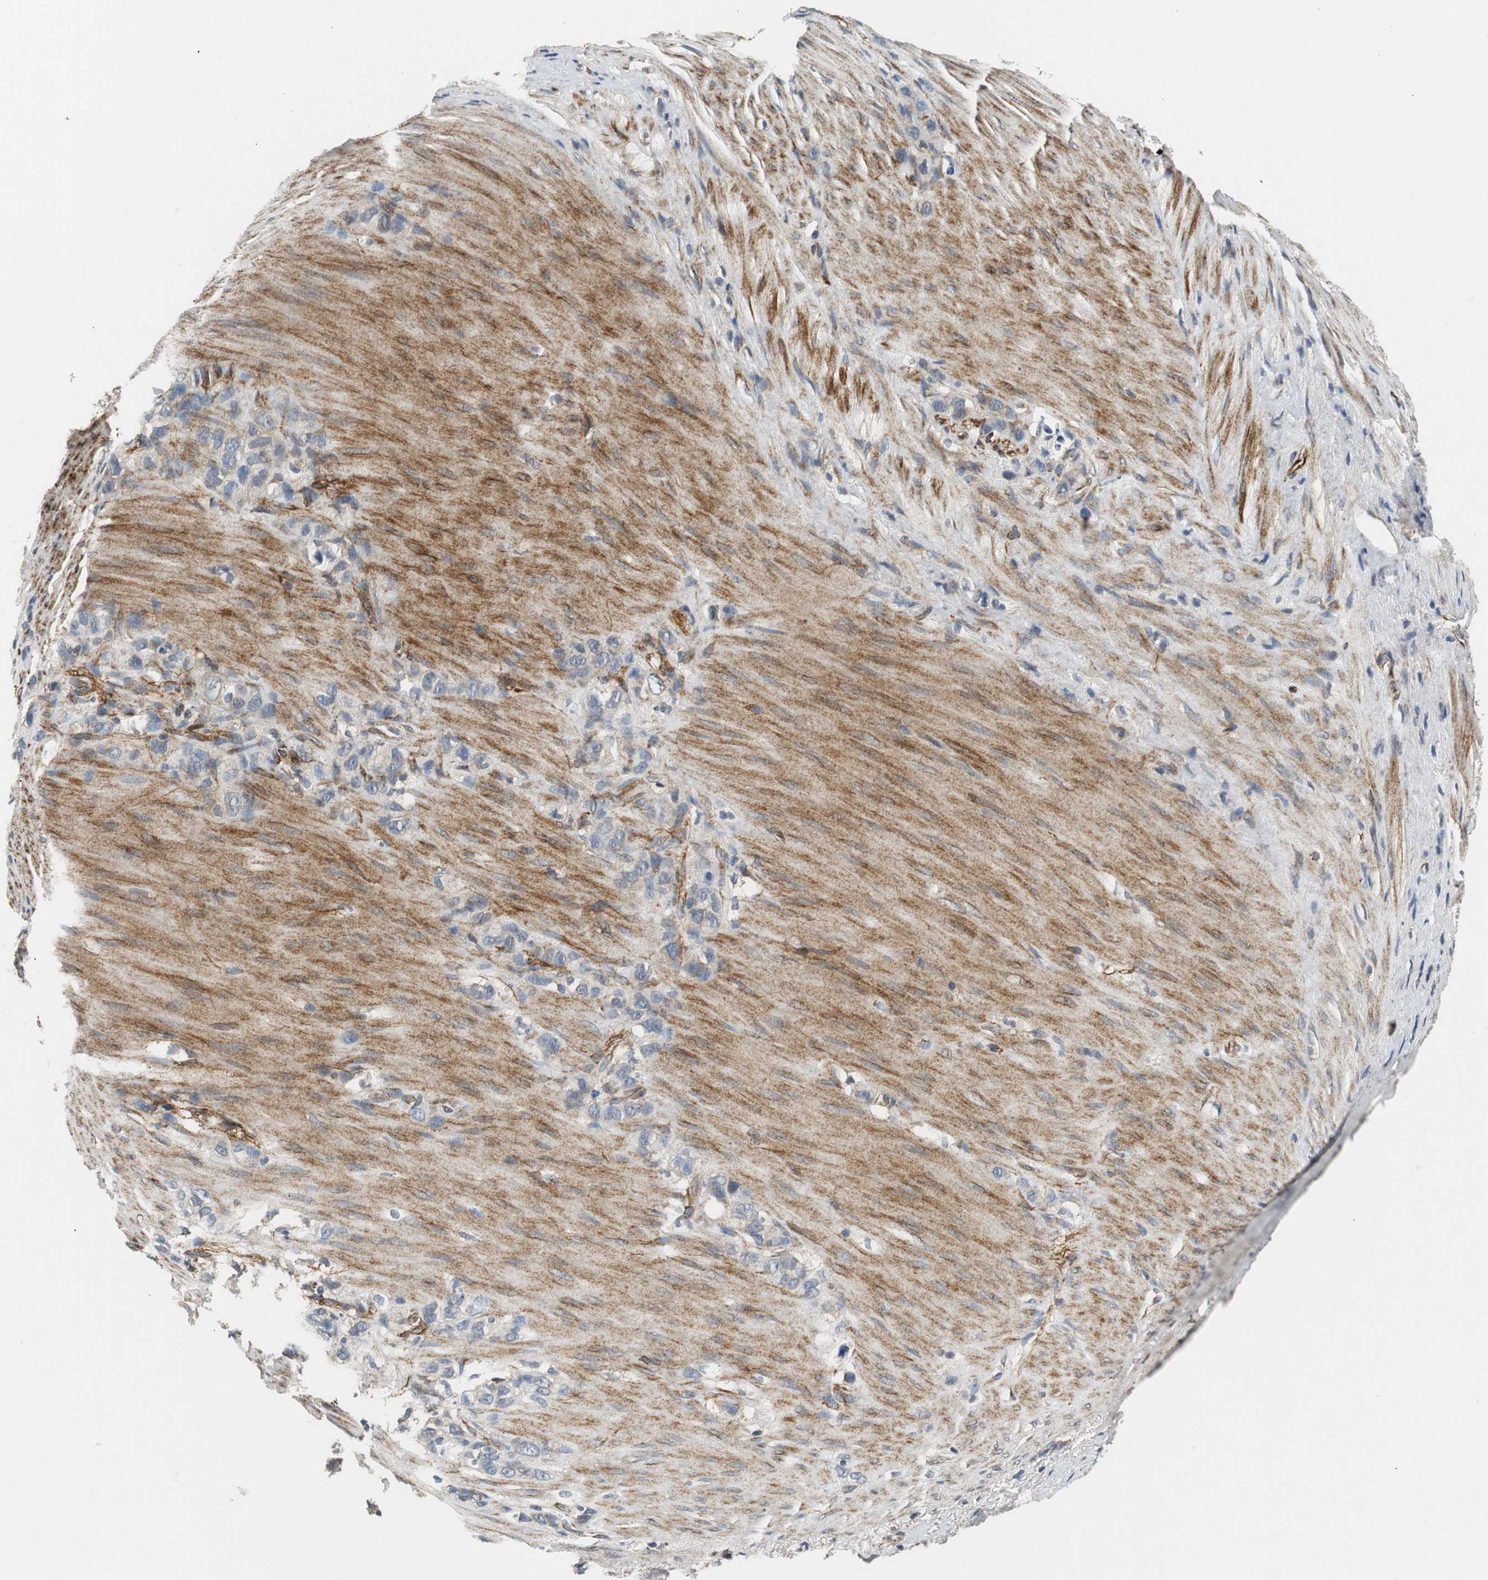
{"staining": {"intensity": "negative", "quantity": "none", "location": "none"}, "tissue": "stomach cancer", "cell_type": "Tumor cells", "image_type": "cancer", "snomed": [{"axis": "morphology", "description": "Normal tissue, NOS"}, {"axis": "morphology", "description": "Adenocarcinoma, NOS"}, {"axis": "morphology", "description": "Adenocarcinoma, High grade"}, {"axis": "topography", "description": "Stomach, upper"}, {"axis": "topography", "description": "Stomach"}], "caption": "This histopathology image is of stomach high-grade adenocarcinoma stained with IHC to label a protein in brown with the nuclei are counter-stained blue. There is no staining in tumor cells.", "gene": "ISCU", "patient": {"sex": "female", "age": 65}}